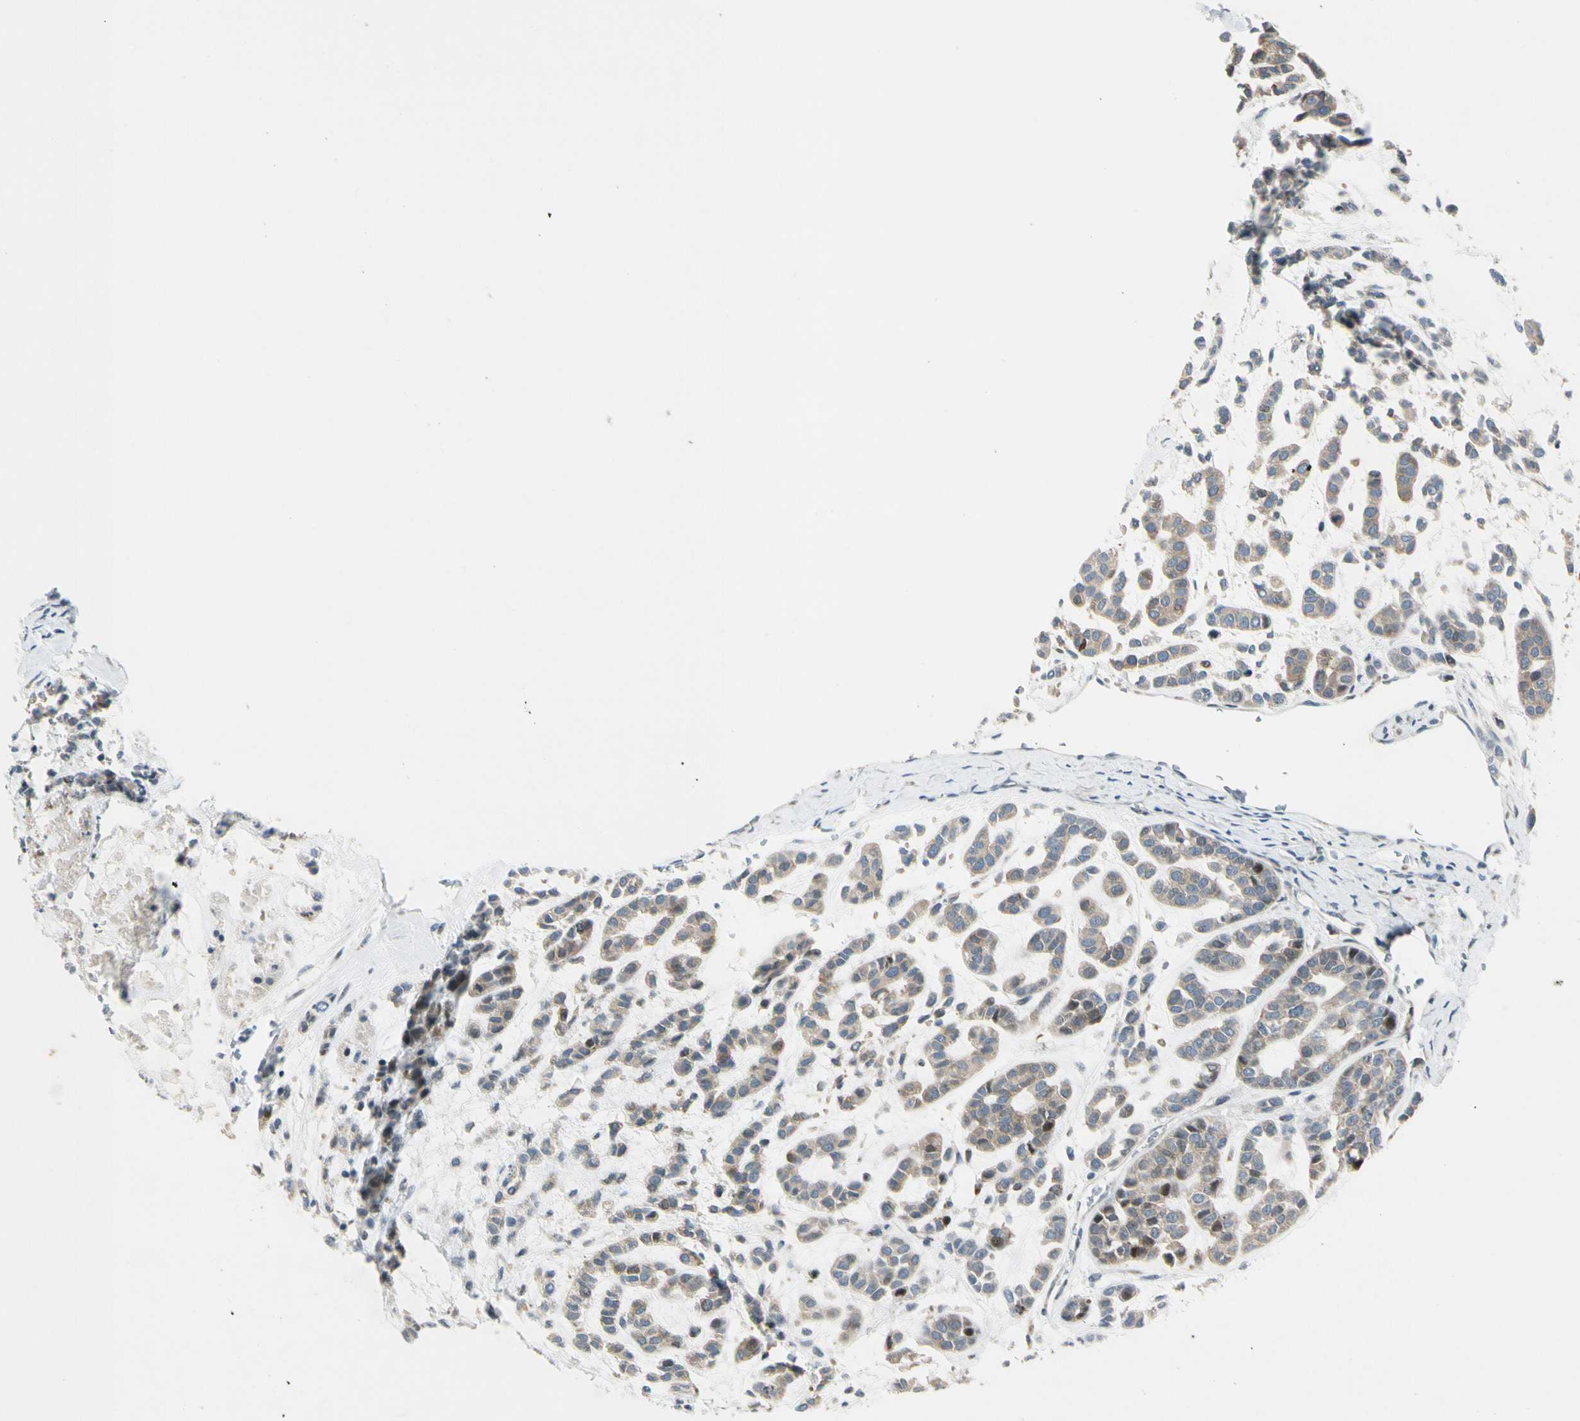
{"staining": {"intensity": "weak", "quantity": ">75%", "location": "cytoplasmic/membranous,nuclear"}, "tissue": "head and neck cancer", "cell_type": "Tumor cells", "image_type": "cancer", "snomed": [{"axis": "morphology", "description": "Adenocarcinoma, NOS"}, {"axis": "morphology", "description": "Adenoma, NOS"}, {"axis": "topography", "description": "Head-Neck"}], "caption": "Immunohistochemistry image of human head and neck cancer stained for a protein (brown), which shows low levels of weak cytoplasmic/membranous and nuclear expression in about >75% of tumor cells.", "gene": "NPDC1", "patient": {"sex": "female", "age": 55}}